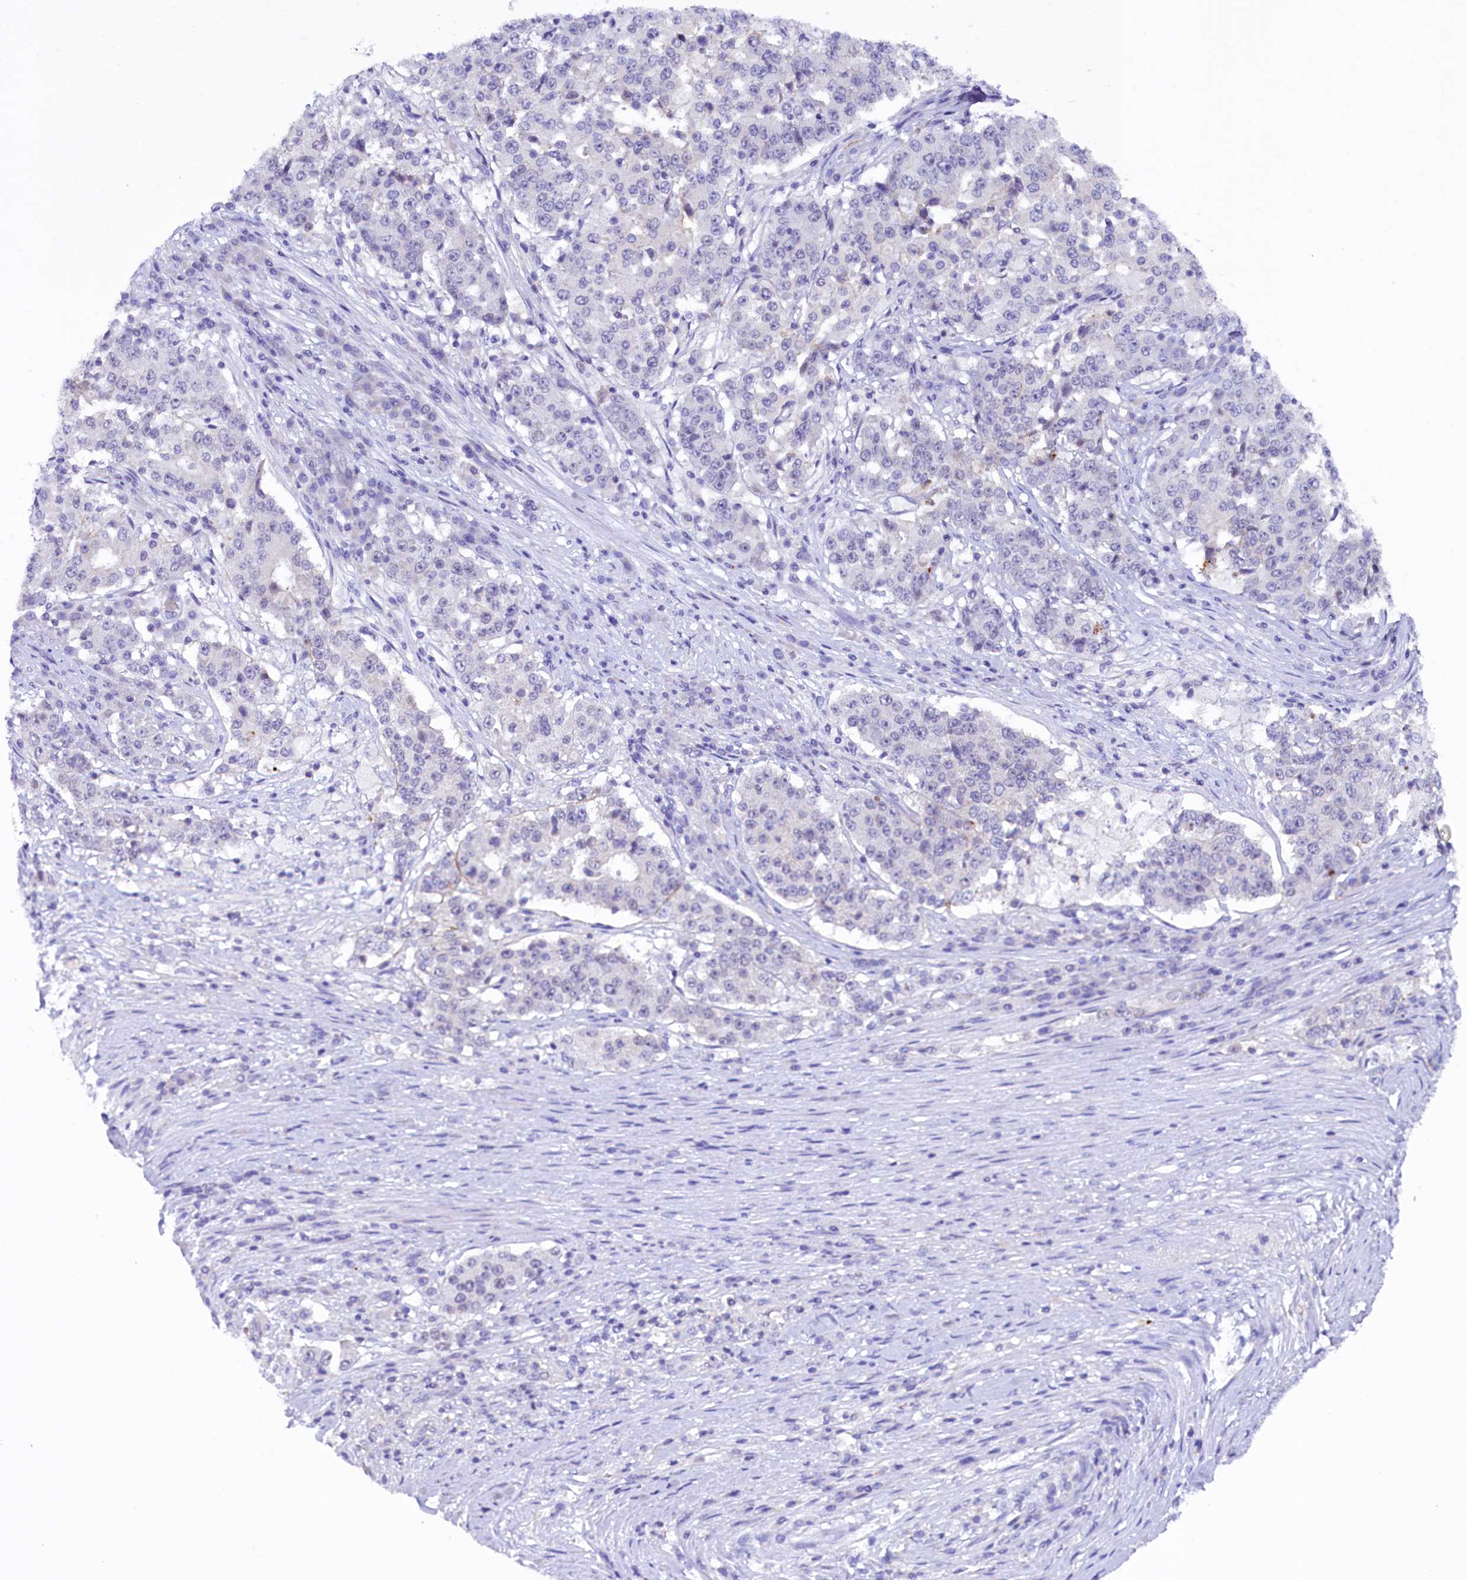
{"staining": {"intensity": "negative", "quantity": "none", "location": "none"}, "tissue": "stomach cancer", "cell_type": "Tumor cells", "image_type": "cancer", "snomed": [{"axis": "morphology", "description": "Adenocarcinoma, NOS"}, {"axis": "topography", "description": "Stomach"}], "caption": "This is a micrograph of immunohistochemistry staining of stomach cancer (adenocarcinoma), which shows no positivity in tumor cells. (Immunohistochemistry, brightfield microscopy, high magnification).", "gene": "FAM111B", "patient": {"sex": "male", "age": 59}}